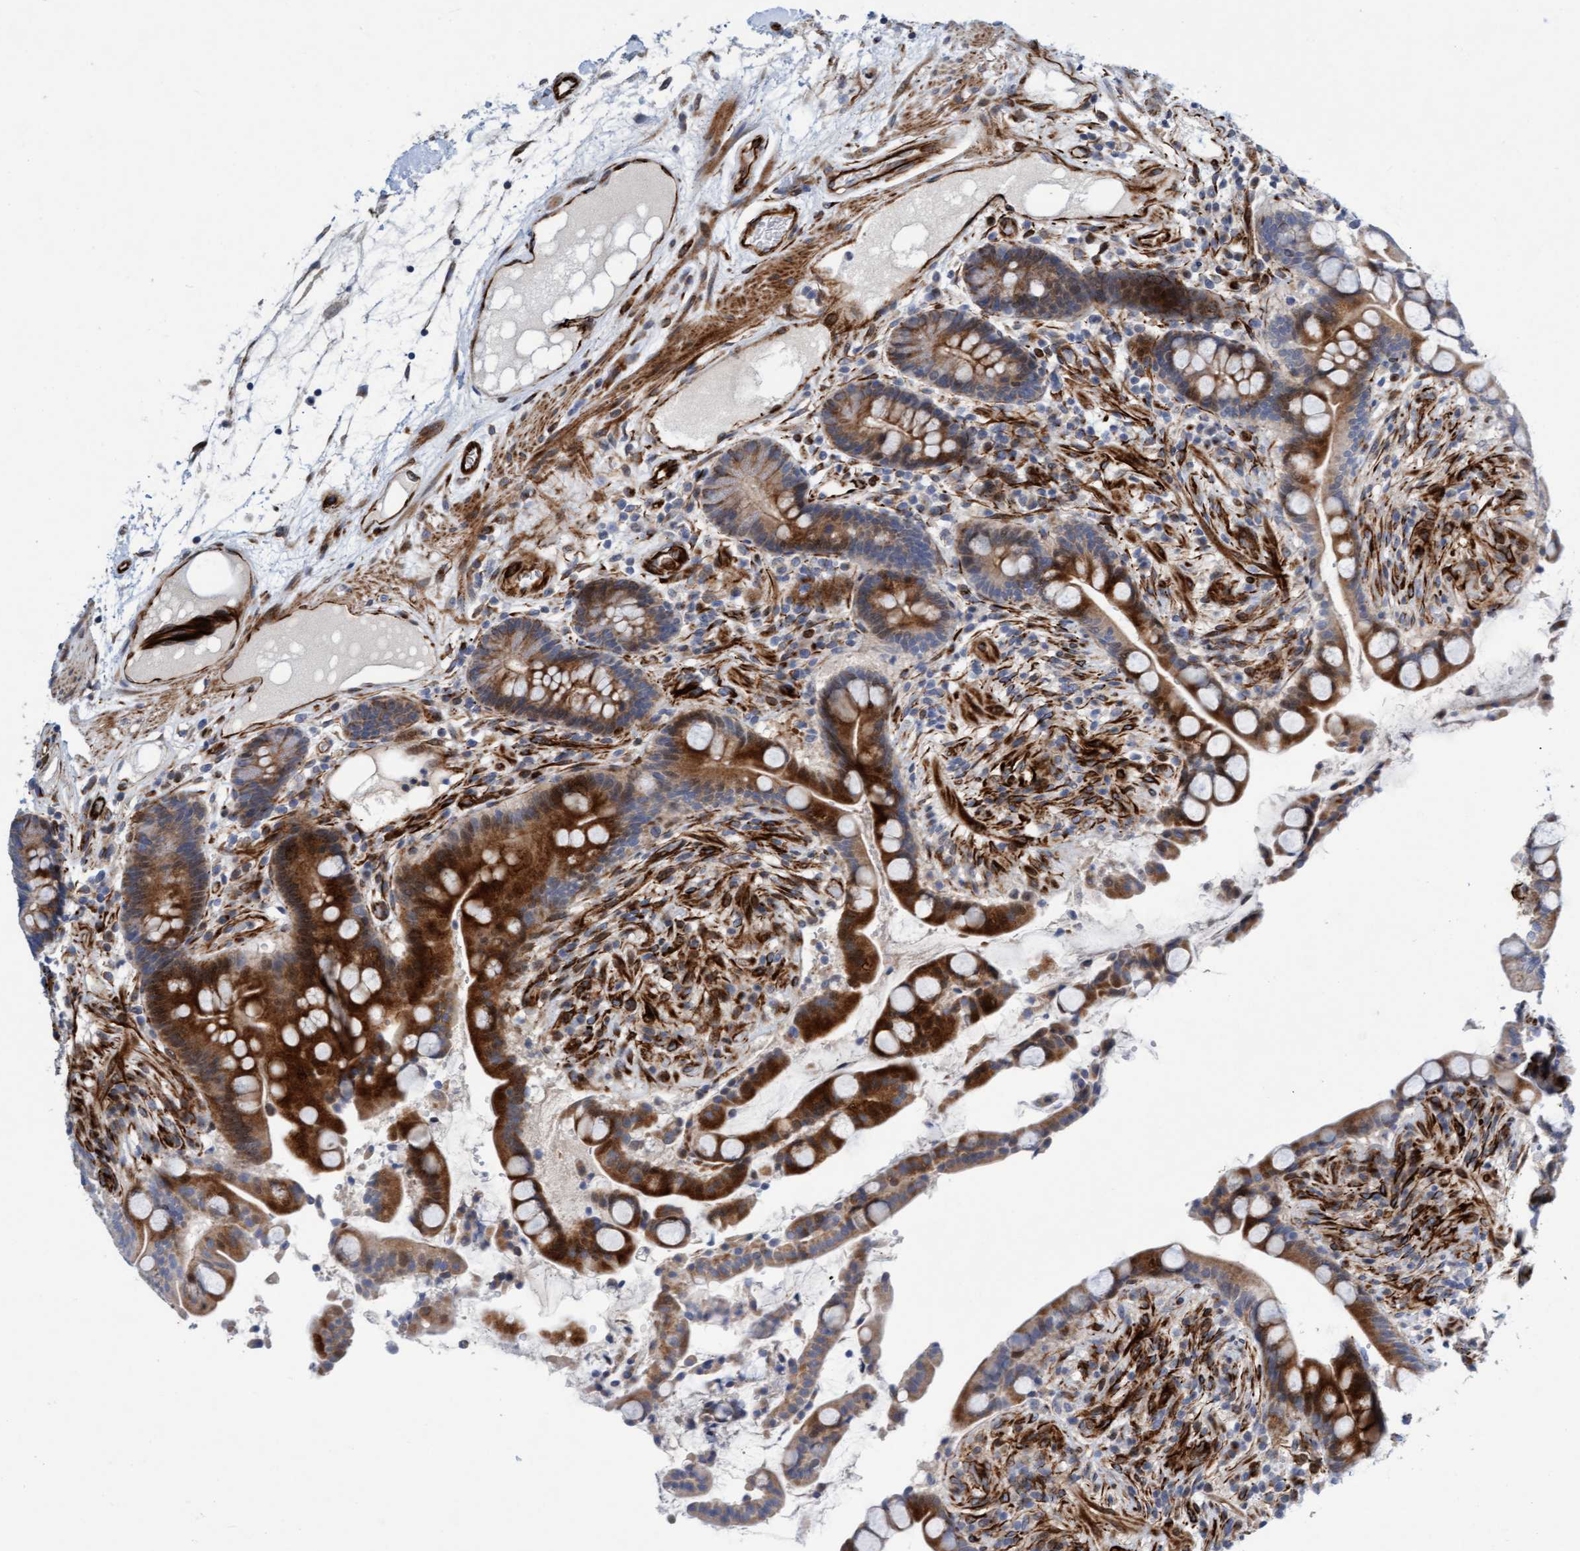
{"staining": {"intensity": "strong", "quantity": ">75%", "location": "cytoplasmic/membranous"}, "tissue": "colon", "cell_type": "Endothelial cells", "image_type": "normal", "snomed": [{"axis": "morphology", "description": "Normal tissue, NOS"}, {"axis": "topography", "description": "Colon"}], "caption": "Immunohistochemistry (IHC) of unremarkable colon shows high levels of strong cytoplasmic/membranous expression in approximately >75% of endothelial cells.", "gene": "POLG2", "patient": {"sex": "male", "age": 73}}